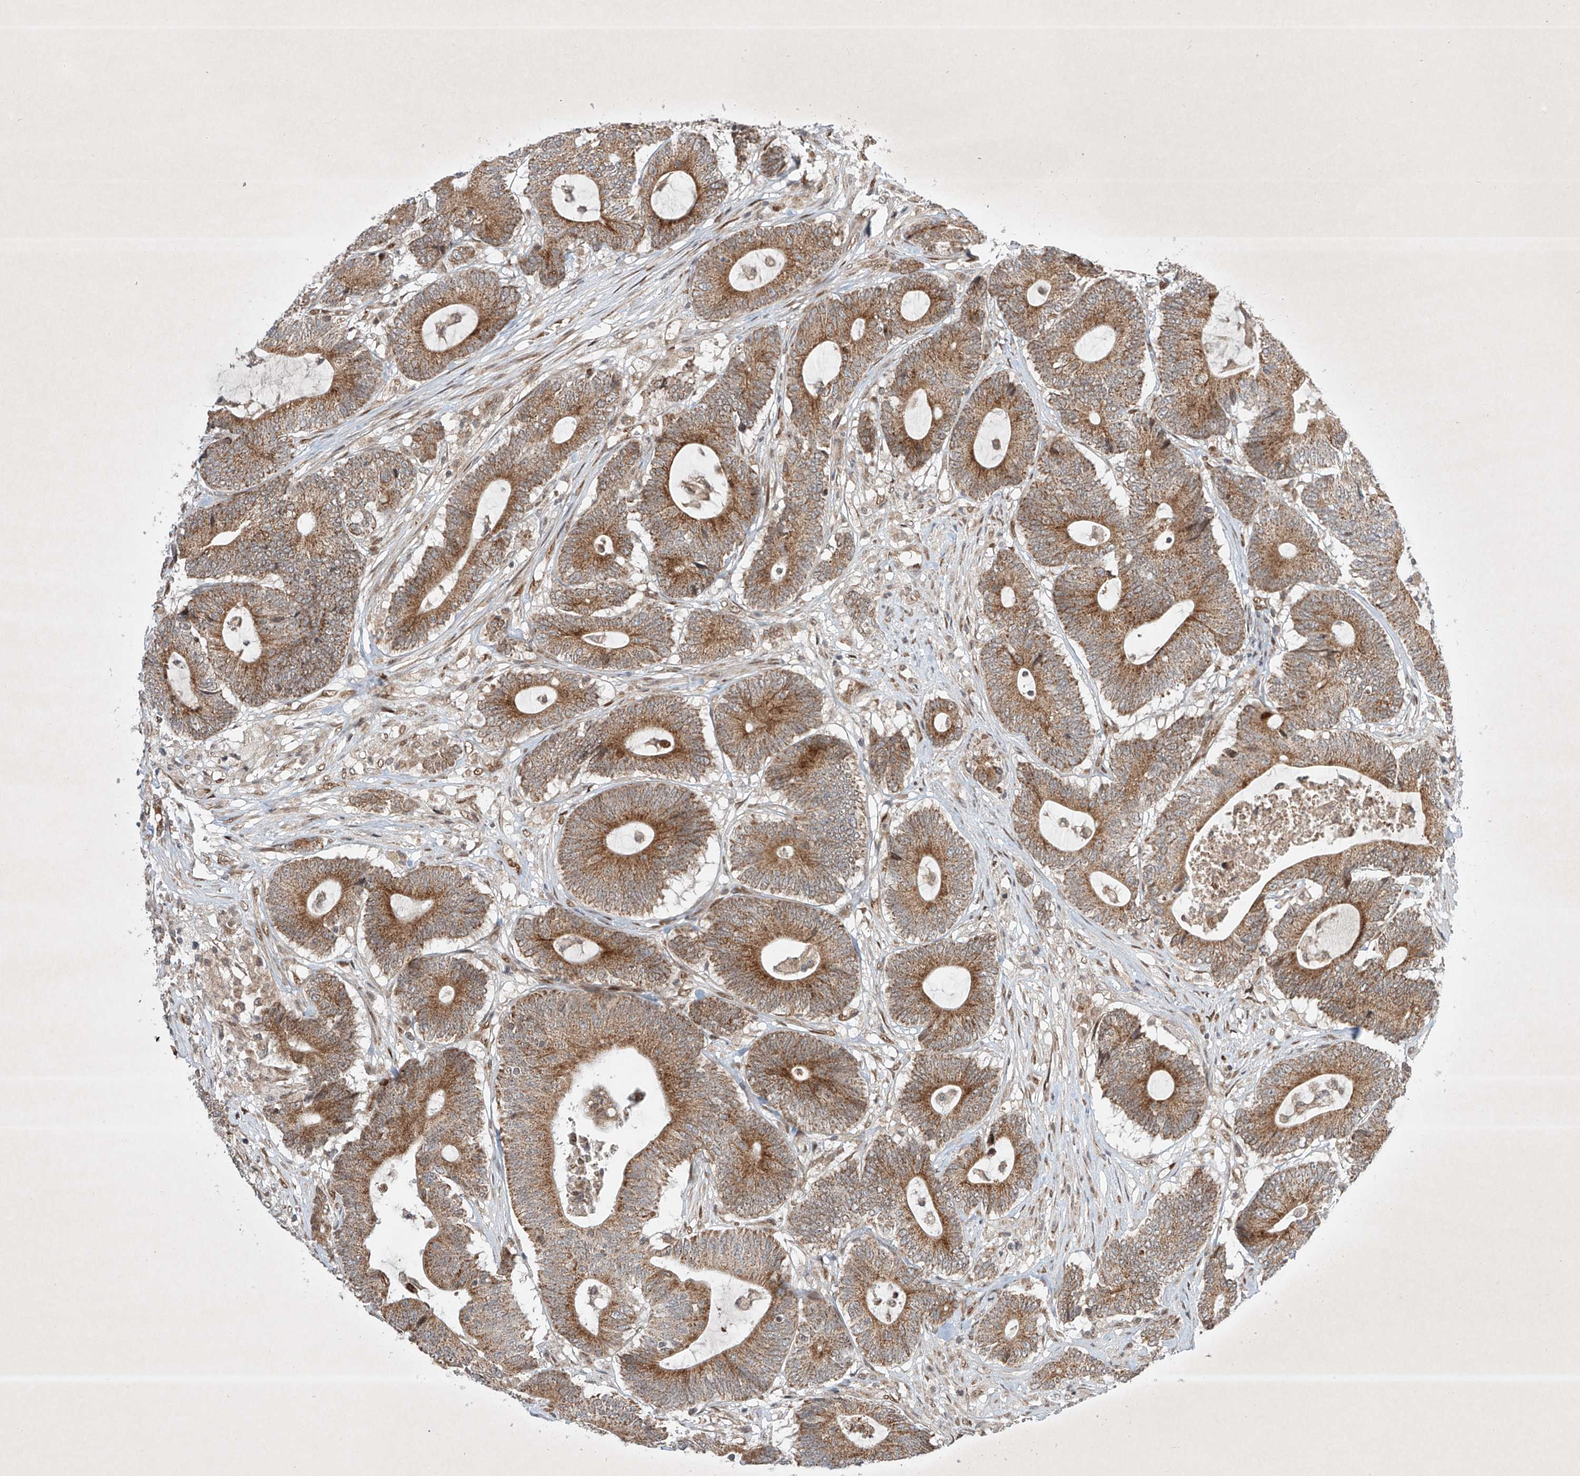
{"staining": {"intensity": "moderate", "quantity": ">75%", "location": "cytoplasmic/membranous"}, "tissue": "colorectal cancer", "cell_type": "Tumor cells", "image_type": "cancer", "snomed": [{"axis": "morphology", "description": "Adenocarcinoma, NOS"}, {"axis": "topography", "description": "Colon"}], "caption": "This micrograph demonstrates immunohistochemistry (IHC) staining of colorectal cancer (adenocarcinoma), with medium moderate cytoplasmic/membranous staining in approximately >75% of tumor cells.", "gene": "EPG5", "patient": {"sex": "female", "age": 84}}